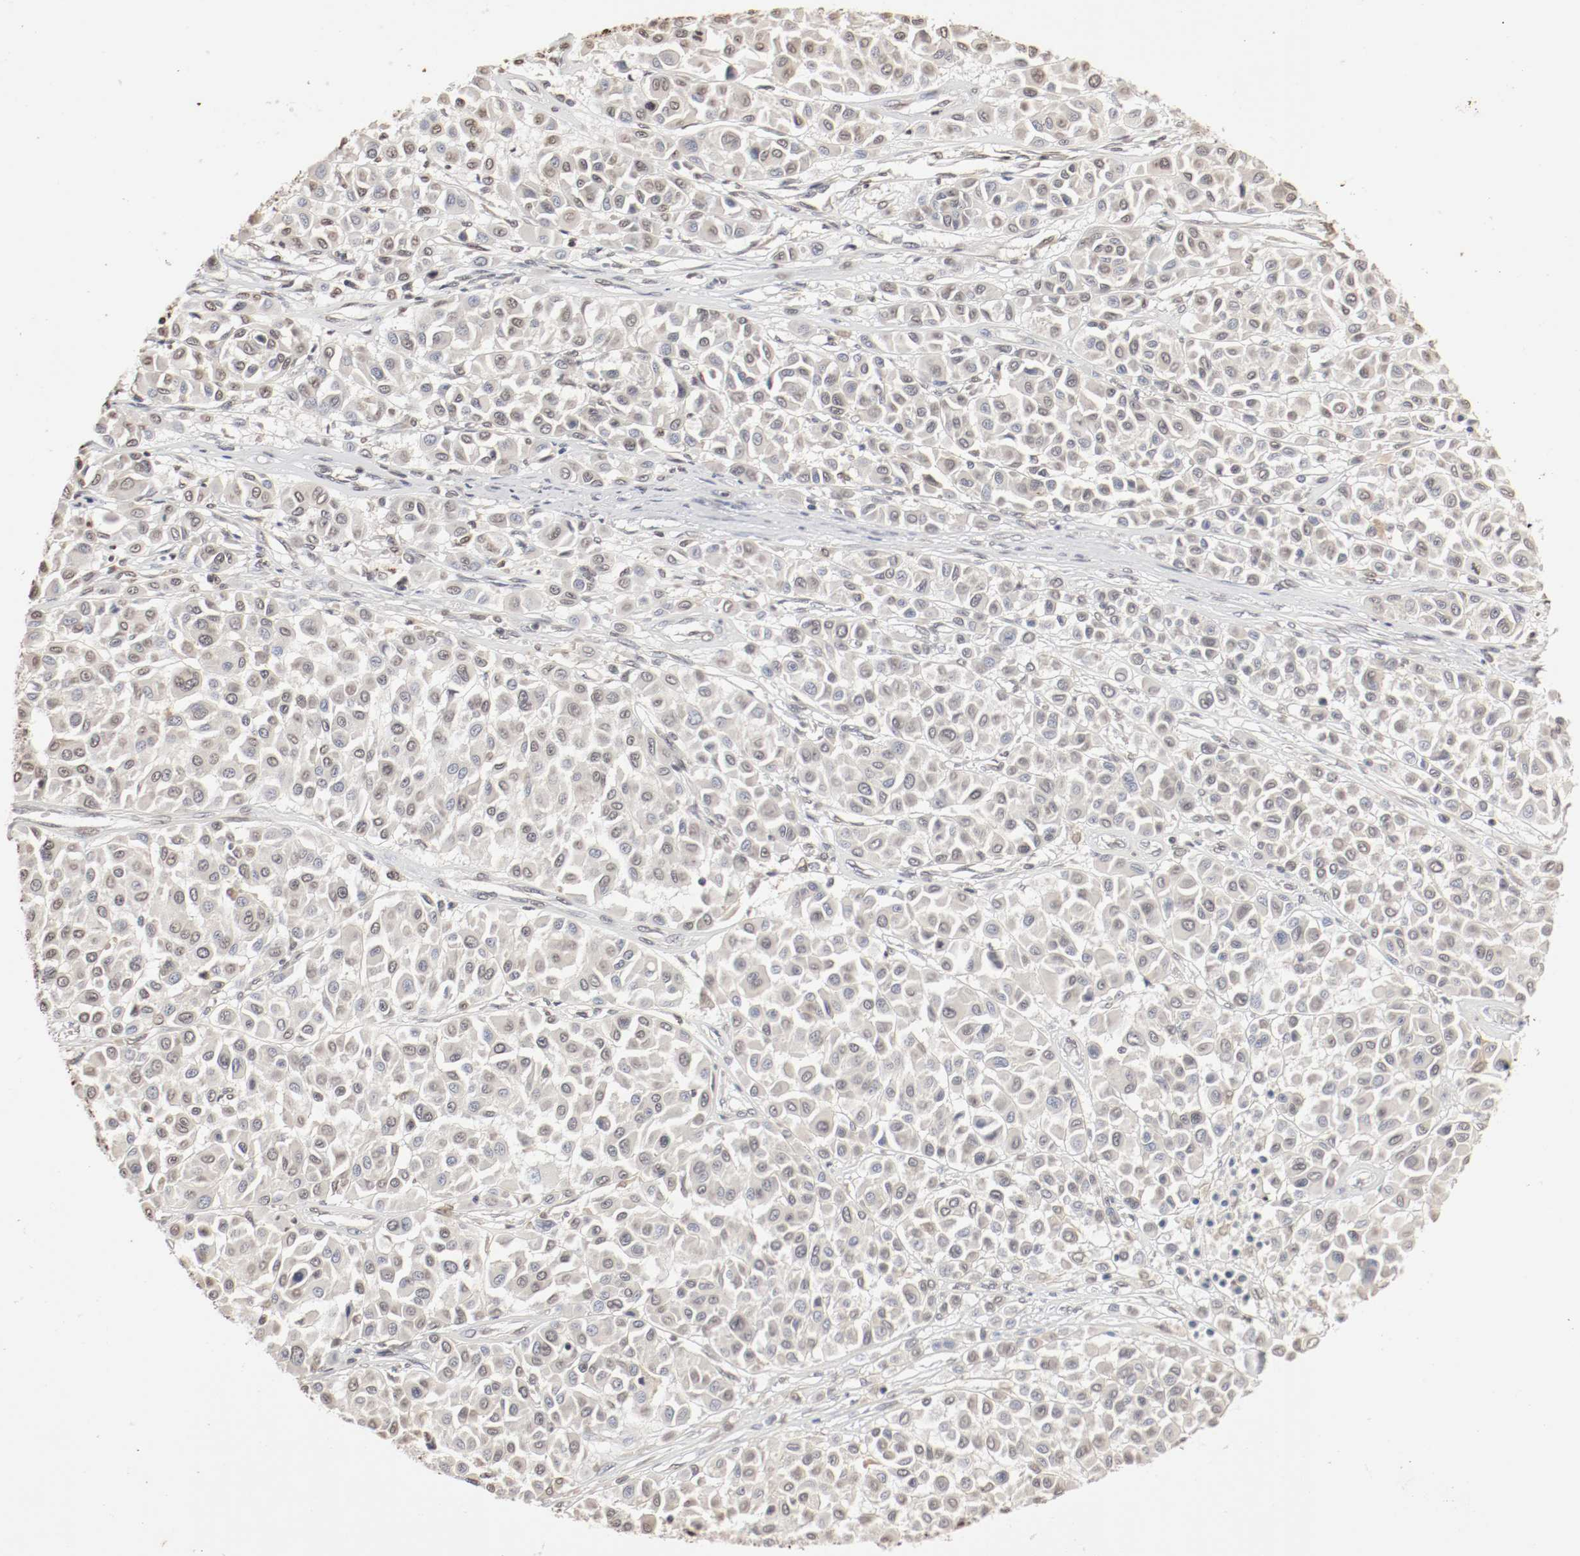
{"staining": {"intensity": "weak", "quantity": "<25%", "location": "cytoplasmic/membranous,nuclear"}, "tissue": "melanoma", "cell_type": "Tumor cells", "image_type": "cancer", "snomed": [{"axis": "morphology", "description": "Malignant melanoma, Metastatic site"}, {"axis": "topography", "description": "Soft tissue"}], "caption": "A histopathology image of human malignant melanoma (metastatic site) is negative for staining in tumor cells.", "gene": "WASL", "patient": {"sex": "male", "age": 41}}